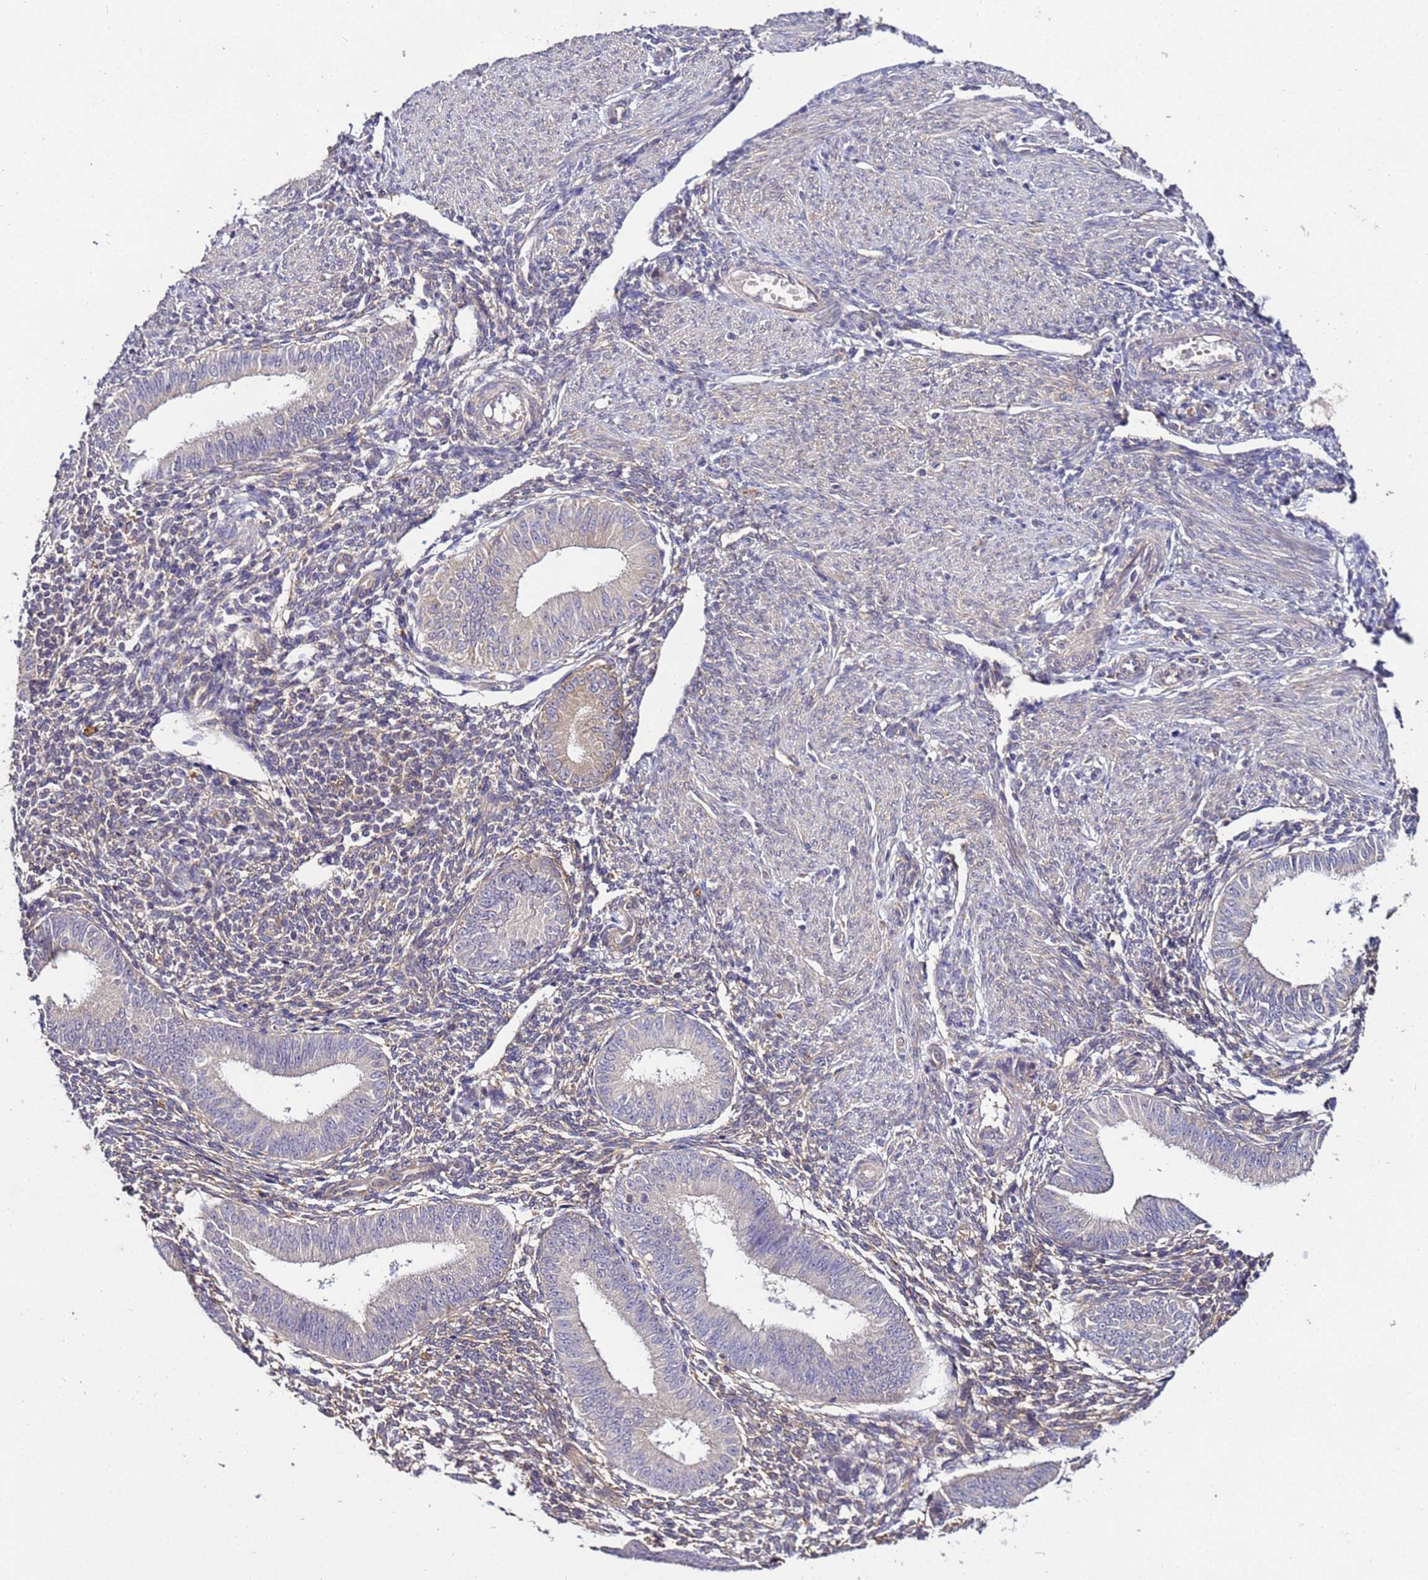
{"staining": {"intensity": "moderate", "quantity": "<25%", "location": "cytoplasmic/membranous"}, "tissue": "endometrium", "cell_type": "Cells in endometrial stroma", "image_type": "normal", "snomed": [{"axis": "morphology", "description": "Normal tissue, NOS"}, {"axis": "topography", "description": "Uterus"}, {"axis": "topography", "description": "Endometrium"}], "caption": "Endometrium stained with IHC displays moderate cytoplasmic/membranous positivity in approximately <25% of cells in endometrial stroma.", "gene": "GSPT2", "patient": {"sex": "female", "age": 48}}